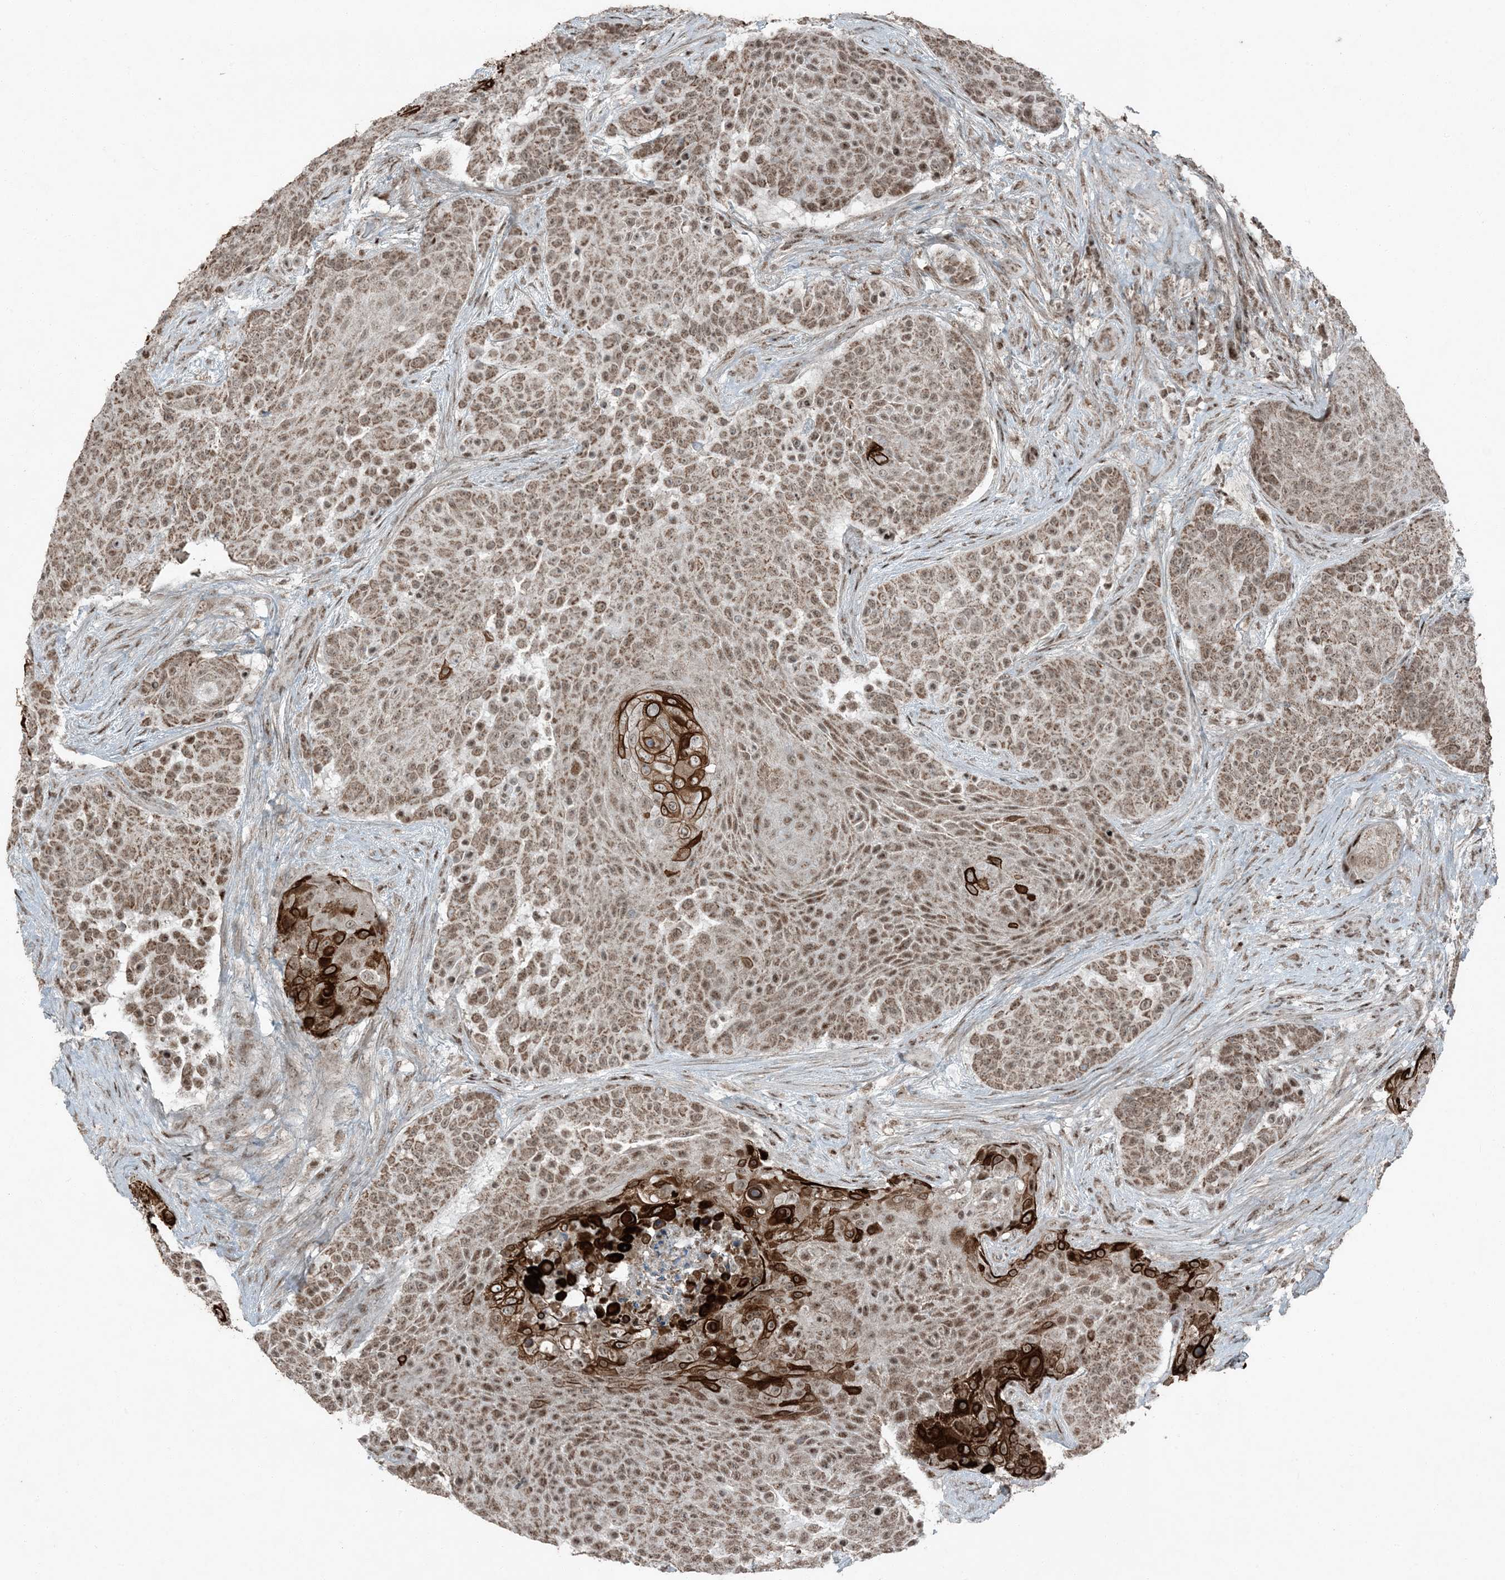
{"staining": {"intensity": "strong", "quantity": "25%-75%", "location": "cytoplasmic/membranous,nuclear"}, "tissue": "urothelial cancer", "cell_type": "Tumor cells", "image_type": "cancer", "snomed": [{"axis": "morphology", "description": "Urothelial carcinoma, High grade"}, {"axis": "topography", "description": "Urinary bladder"}], "caption": "A photomicrograph of urothelial cancer stained for a protein displays strong cytoplasmic/membranous and nuclear brown staining in tumor cells.", "gene": "TADA2B", "patient": {"sex": "female", "age": 63}}